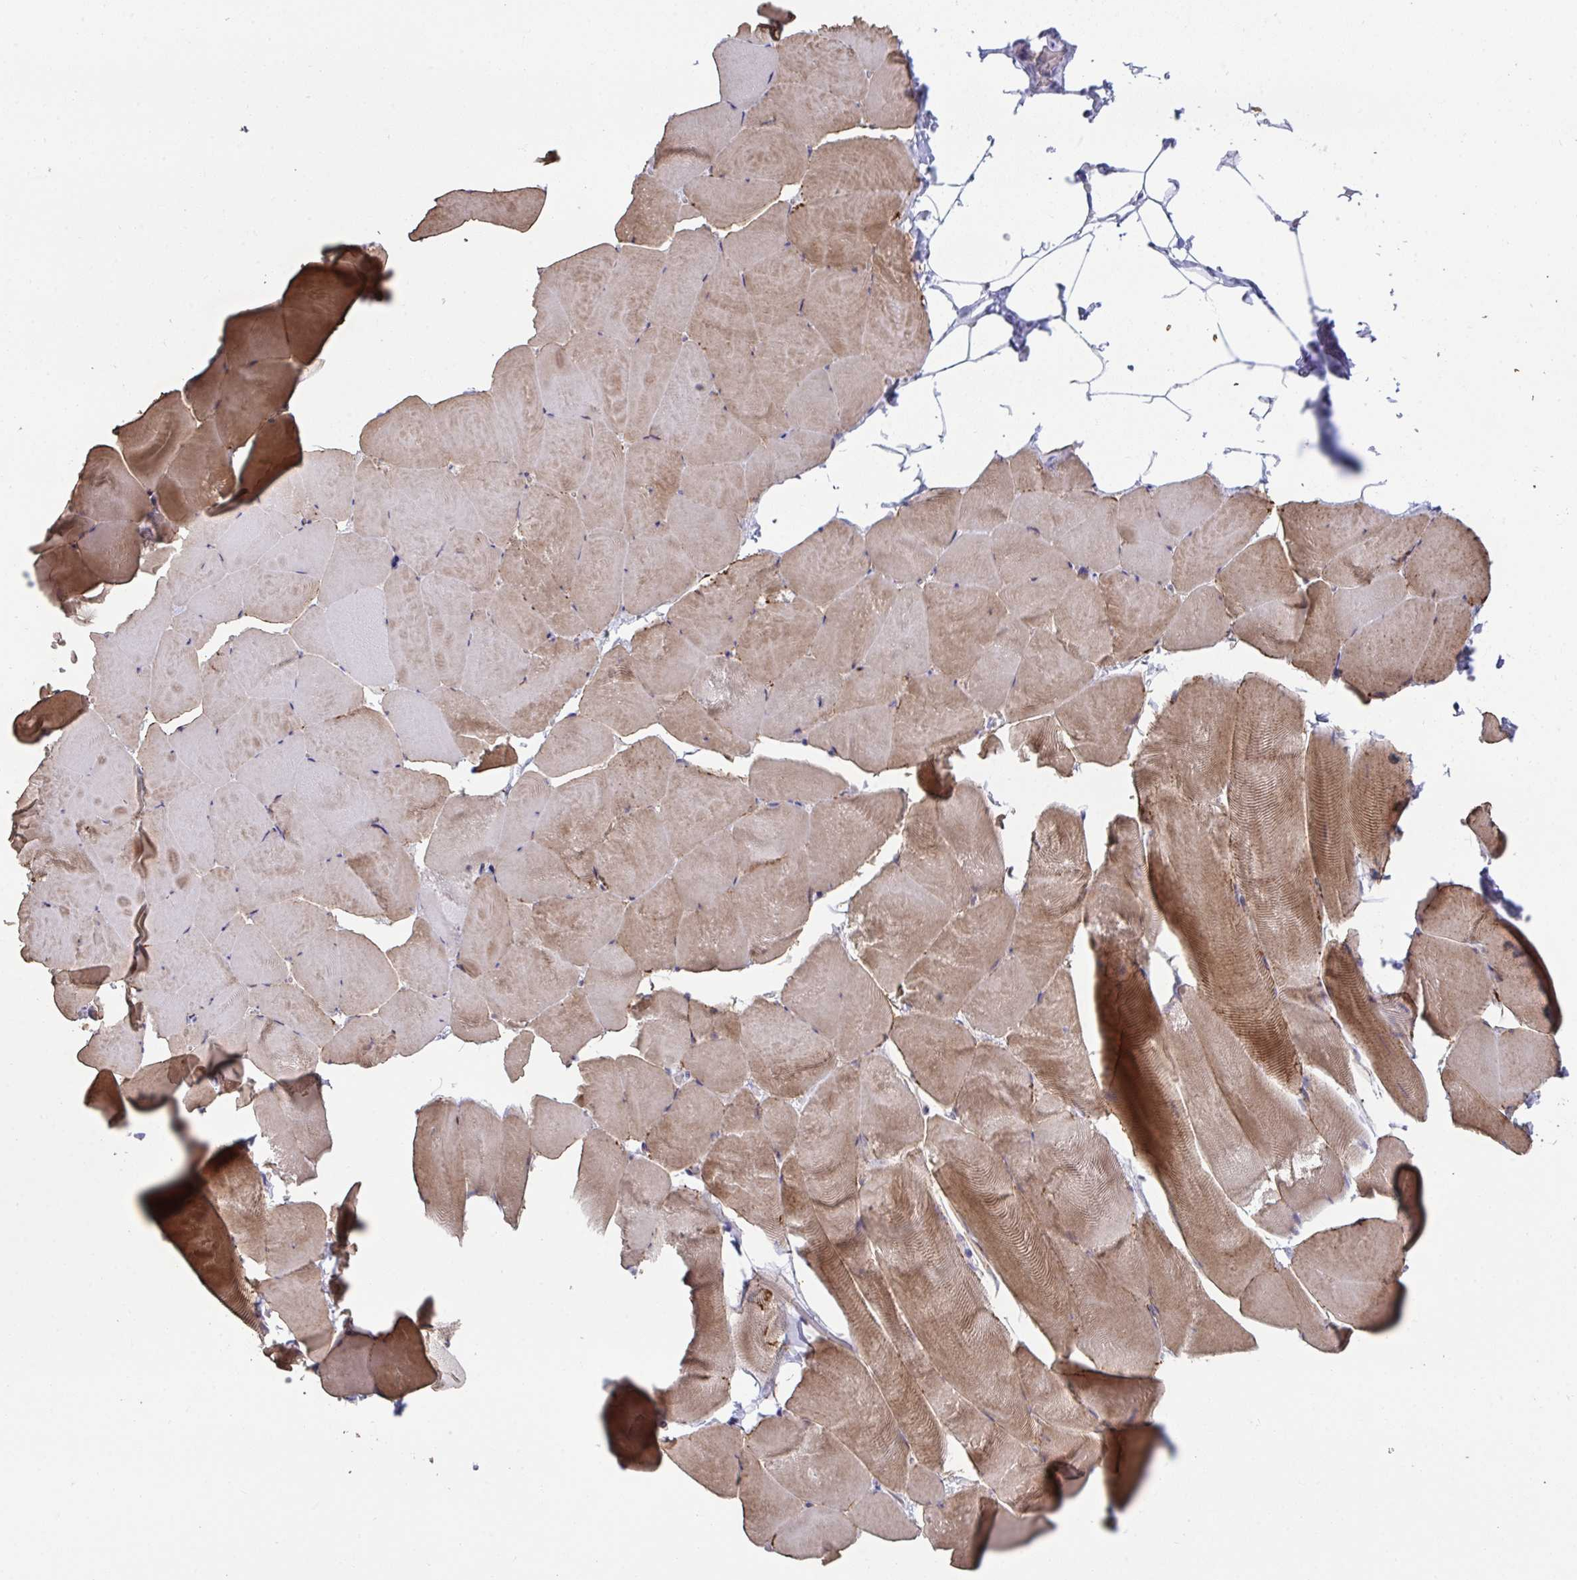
{"staining": {"intensity": "moderate", "quantity": "25%-75%", "location": "cytoplasmic/membranous"}, "tissue": "skeletal muscle", "cell_type": "Myocytes", "image_type": "normal", "snomed": [{"axis": "morphology", "description": "Normal tissue, NOS"}, {"axis": "topography", "description": "Skeletal muscle"}], "caption": "Protein expression analysis of unremarkable human skeletal muscle reveals moderate cytoplasmic/membranous staining in about 25%-75% of myocytes.", "gene": "SENP3", "patient": {"sex": "female", "age": 64}}